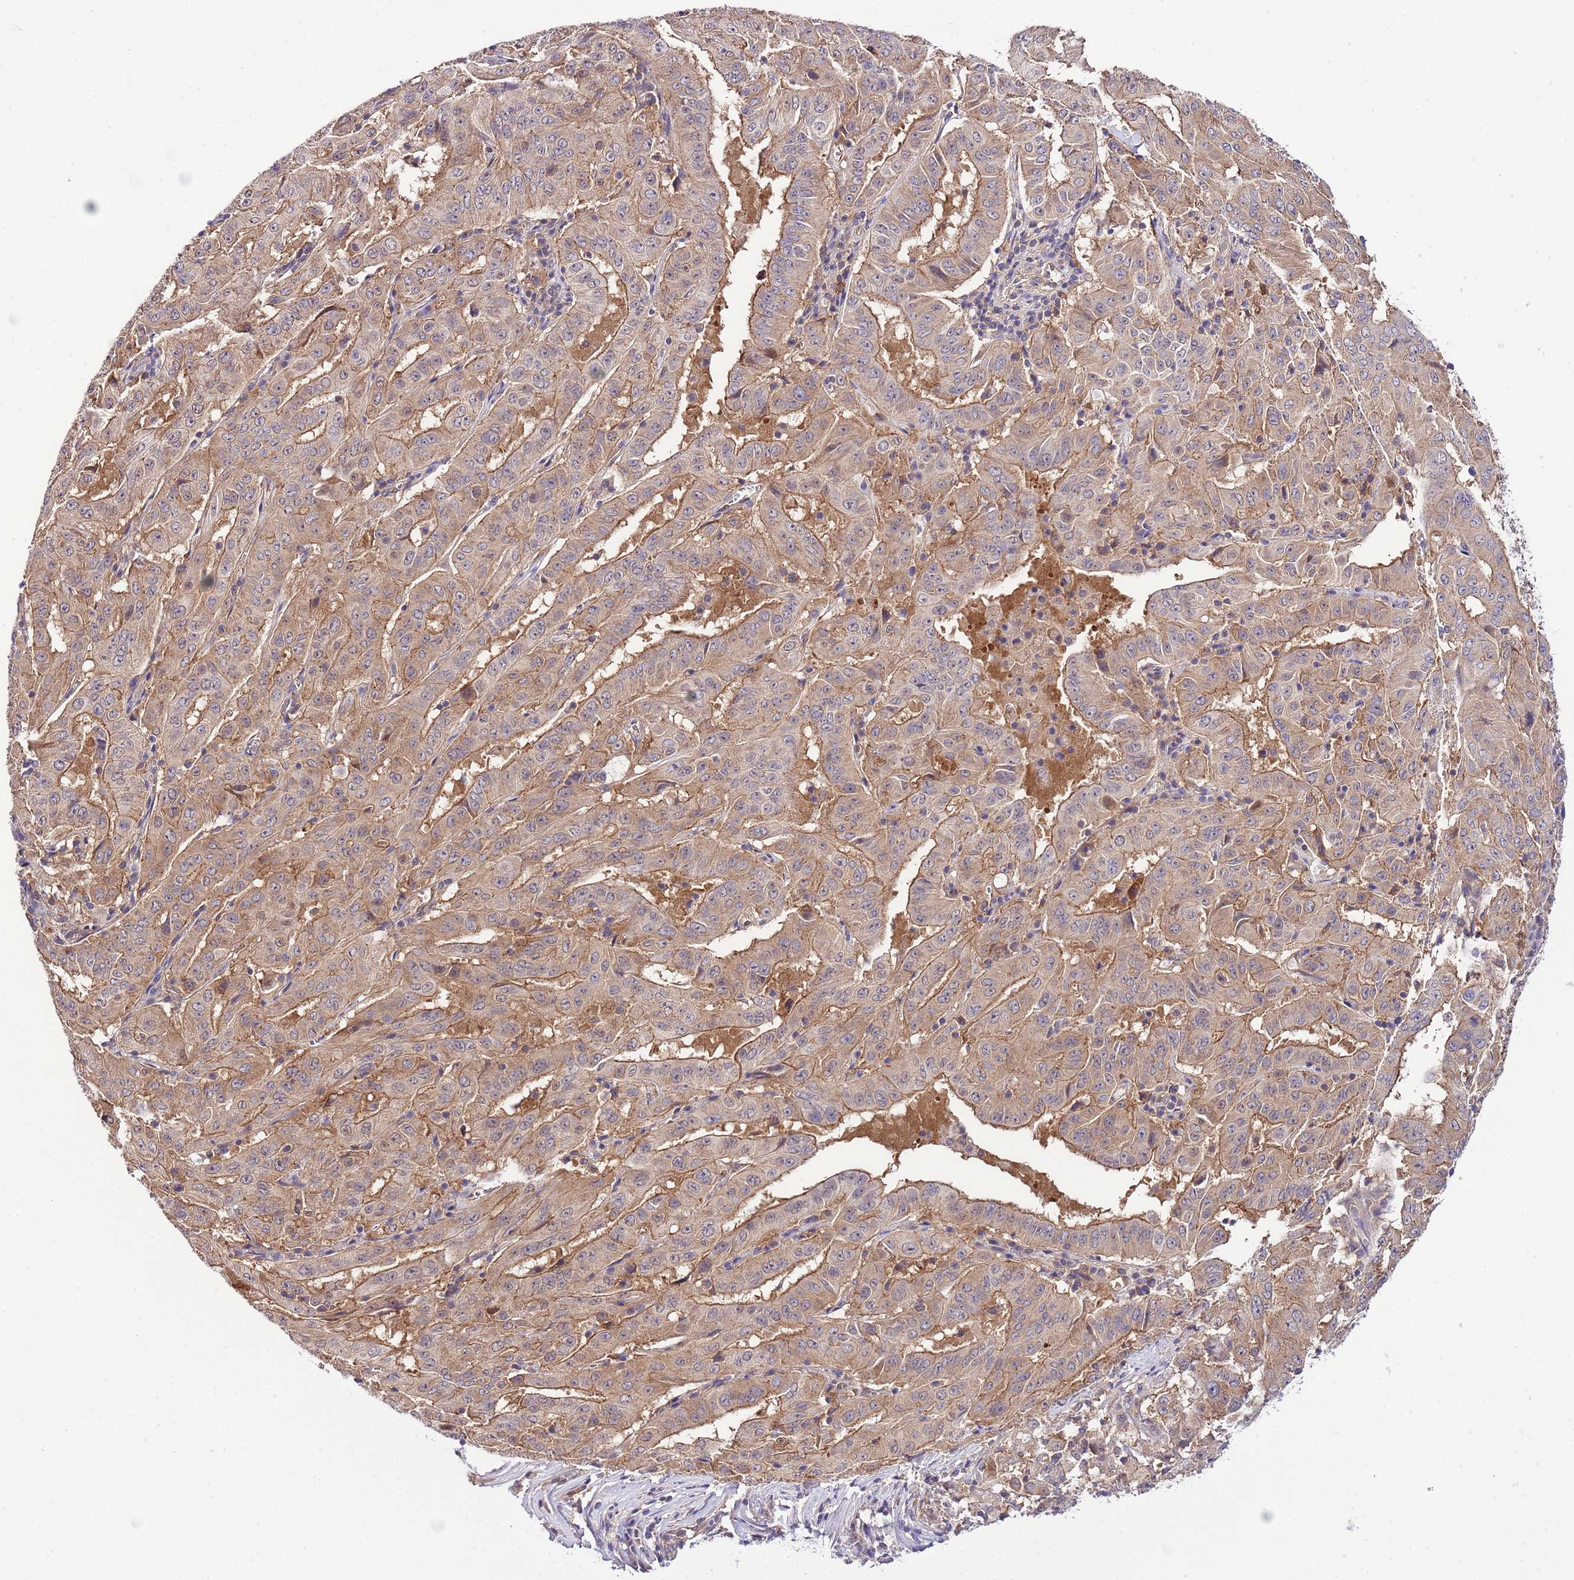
{"staining": {"intensity": "moderate", "quantity": ">75%", "location": "cytoplasmic/membranous"}, "tissue": "pancreatic cancer", "cell_type": "Tumor cells", "image_type": "cancer", "snomed": [{"axis": "morphology", "description": "Adenocarcinoma, NOS"}, {"axis": "topography", "description": "Pancreas"}], "caption": "Immunohistochemistry (IHC) photomicrograph of human adenocarcinoma (pancreatic) stained for a protein (brown), which exhibits medium levels of moderate cytoplasmic/membranous positivity in about >75% of tumor cells.", "gene": "DONSON", "patient": {"sex": "male", "age": 63}}